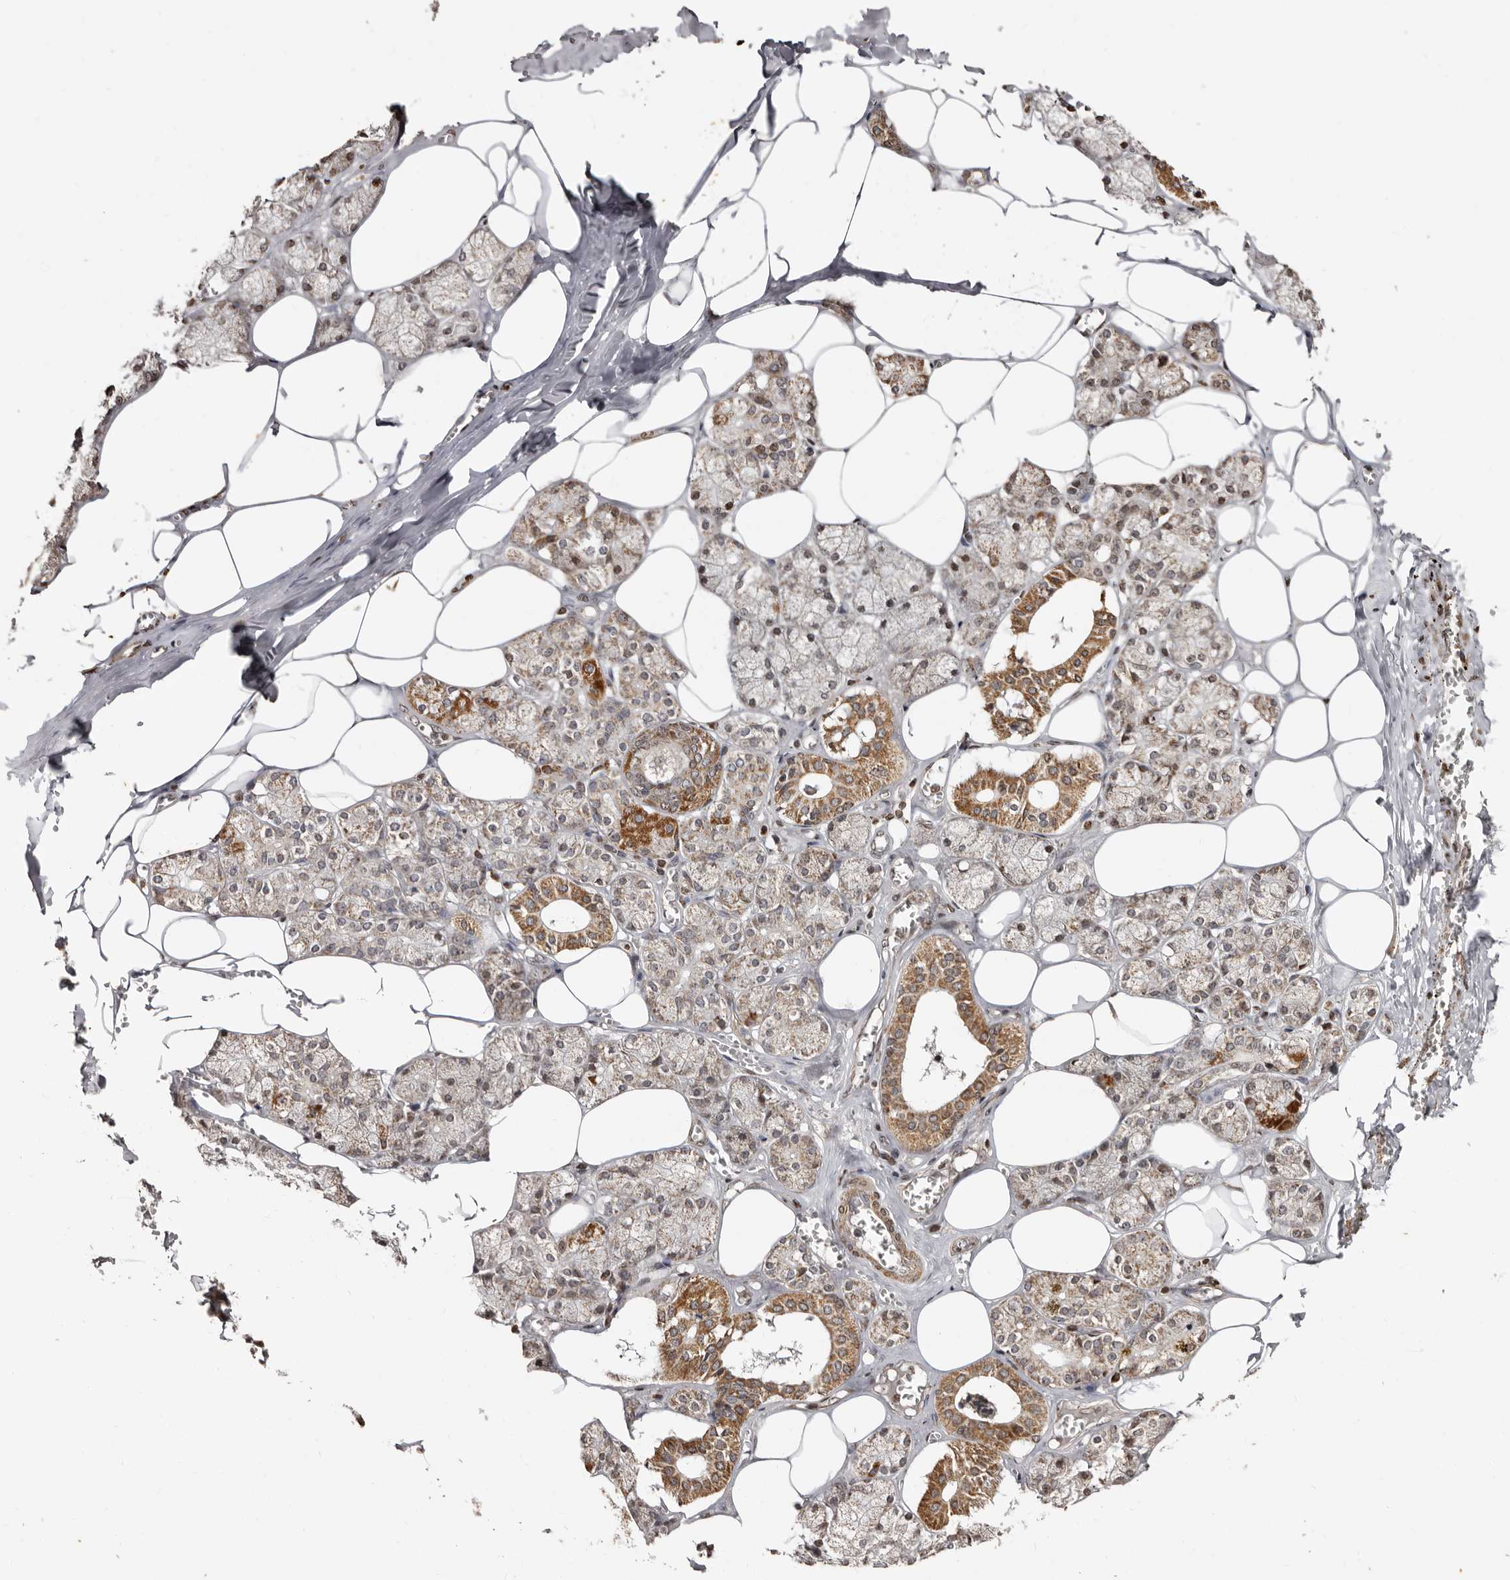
{"staining": {"intensity": "moderate", "quantity": "<25%", "location": "cytoplasmic/membranous"}, "tissue": "salivary gland", "cell_type": "Glandular cells", "image_type": "normal", "snomed": [{"axis": "morphology", "description": "Normal tissue, NOS"}, {"axis": "topography", "description": "Salivary gland"}], "caption": "This is a photomicrograph of immunohistochemistry (IHC) staining of benign salivary gland, which shows moderate expression in the cytoplasmic/membranous of glandular cells.", "gene": "CCDC190", "patient": {"sex": "male", "age": 62}}